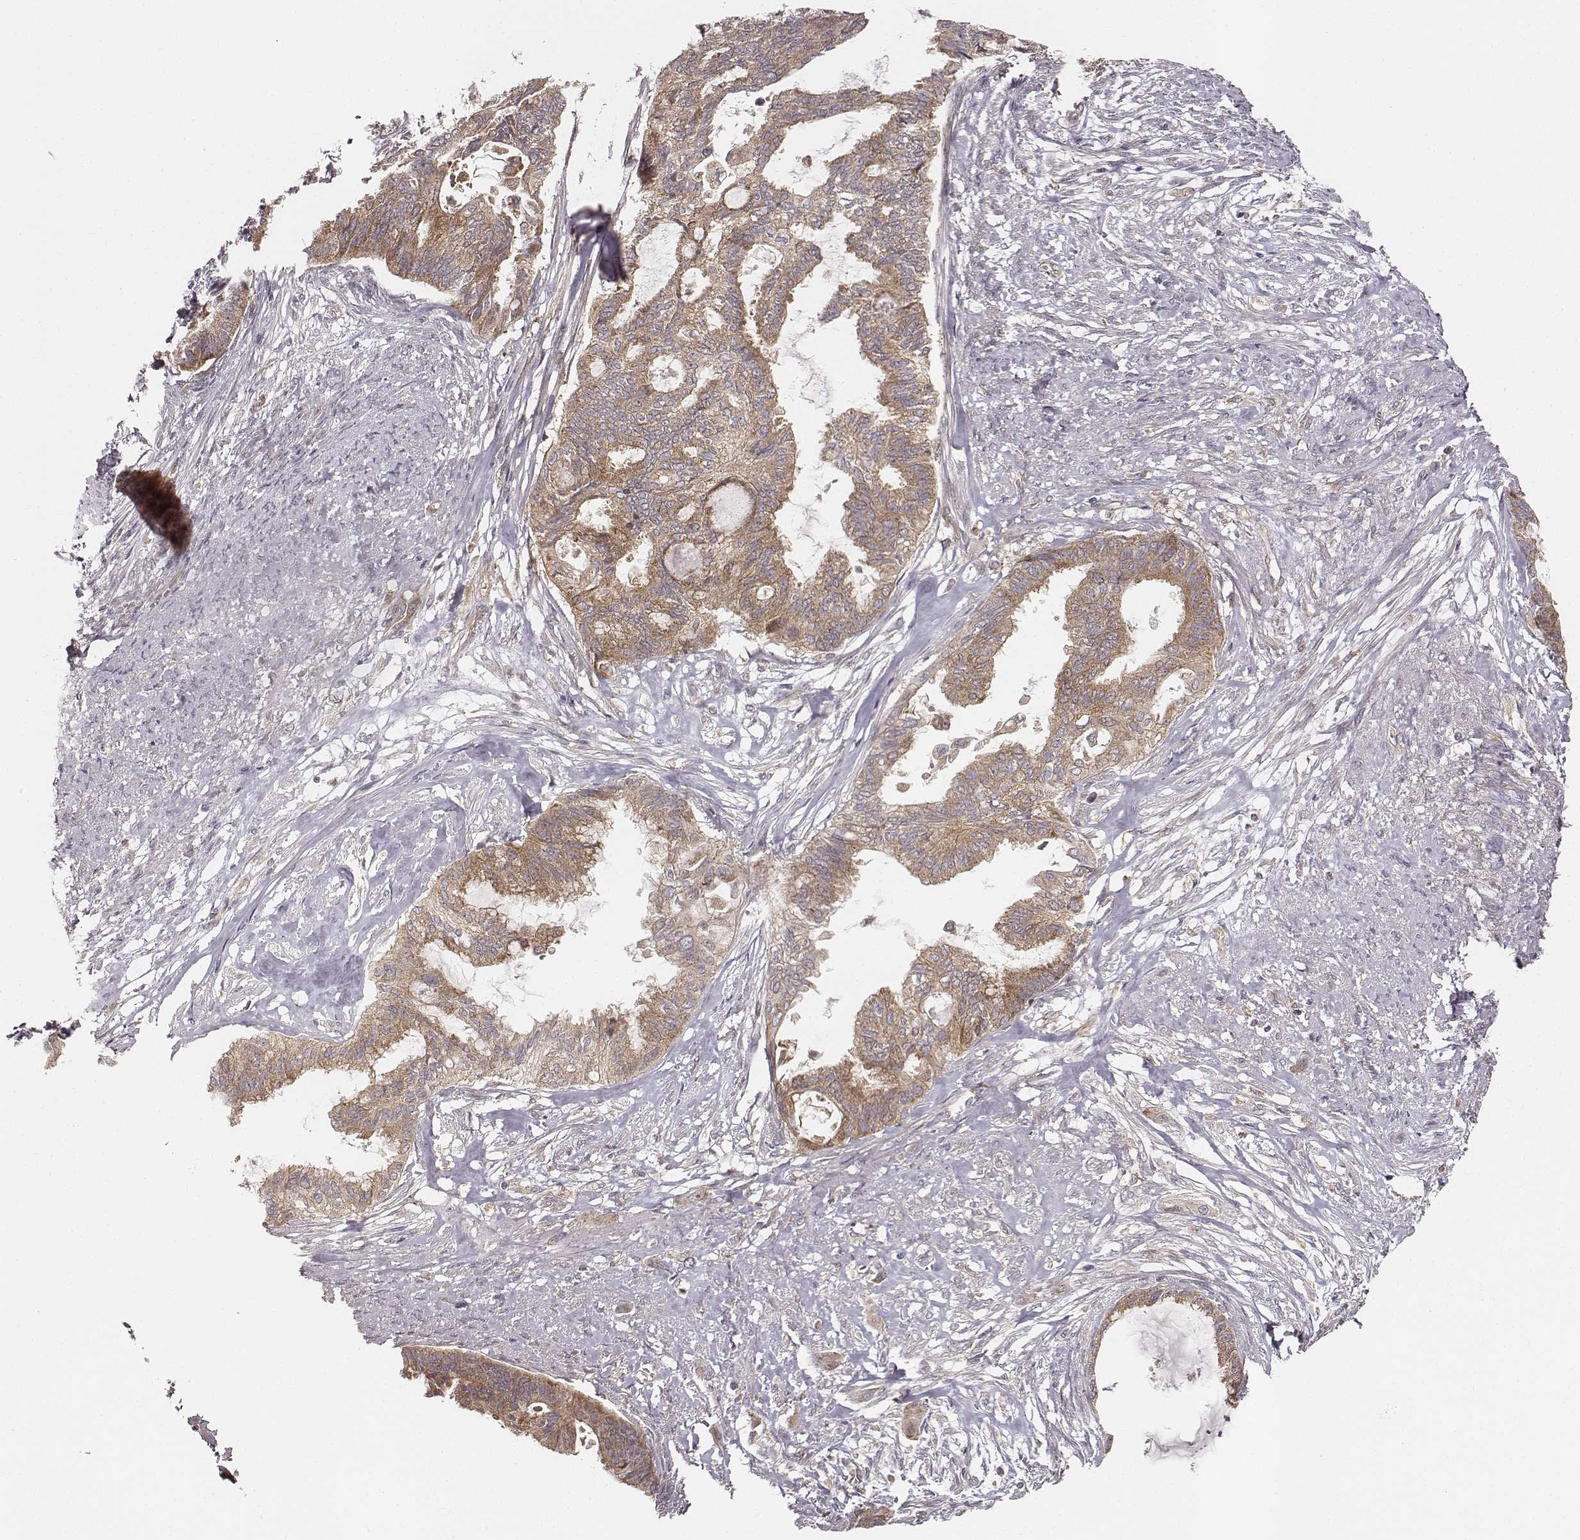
{"staining": {"intensity": "moderate", "quantity": ">75%", "location": "cytoplasmic/membranous"}, "tissue": "endometrial cancer", "cell_type": "Tumor cells", "image_type": "cancer", "snomed": [{"axis": "morphology", "description": "Adenocarcinoma, NOS"}, {"axis": "topography", "description": "Endometrium"}], "caption": "Endometrial adenocarcinoma was stained to show a protein in brown. There is medium levels of moderate cytoplasmic/membranous staining in about >75% of tumor cells. (DAB (3,3'-diaminobenzidine) IHC, brown staining for protein, blue staining for nuclei).", "gene": "VPS26A", "patient": {"sex": "female", "age": 86}}